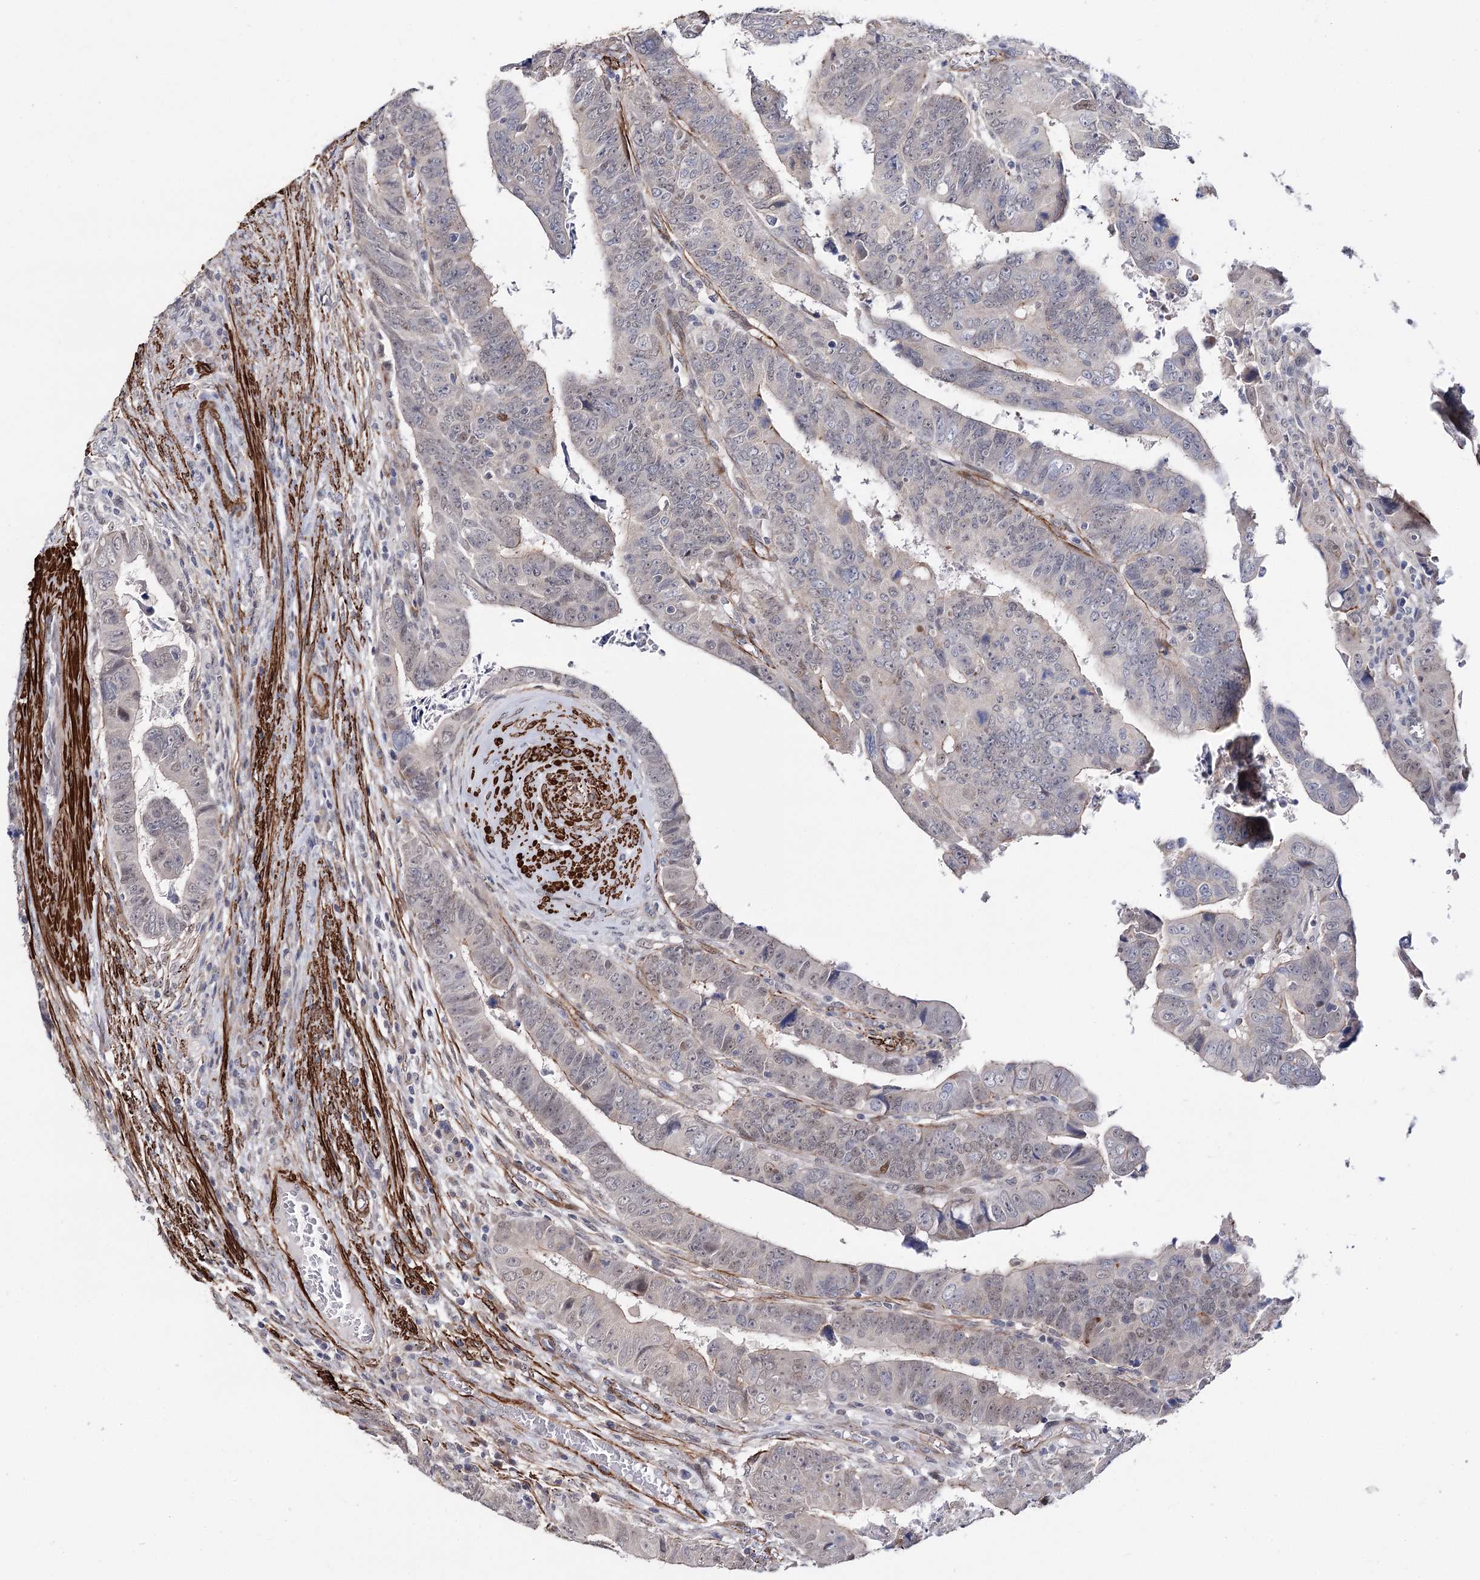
{"staining": {"intensity": "negative", "quantity": "none", "location": "none"}, "tissue": "colorectal cancer", "cell_type": "Tumor cells", "image_type": "cancer", "snomed": [{"axis": "morphology", "description": "Normal tissue, NOS"}, {"axis": "morphology", "description": "Adenocarcinoma, NOS"}, {"axis": "topography", "description": "Rectum"}], "caption": "This image is of adenocarcinoma (colorectal) stained with immunohistochemistry to label a protein in brown with the nuclei are counter-stained blue. There is no staining in tumor cells.", "gene": "CFAP46", "patient": {"sex": "female", "age": 65}}